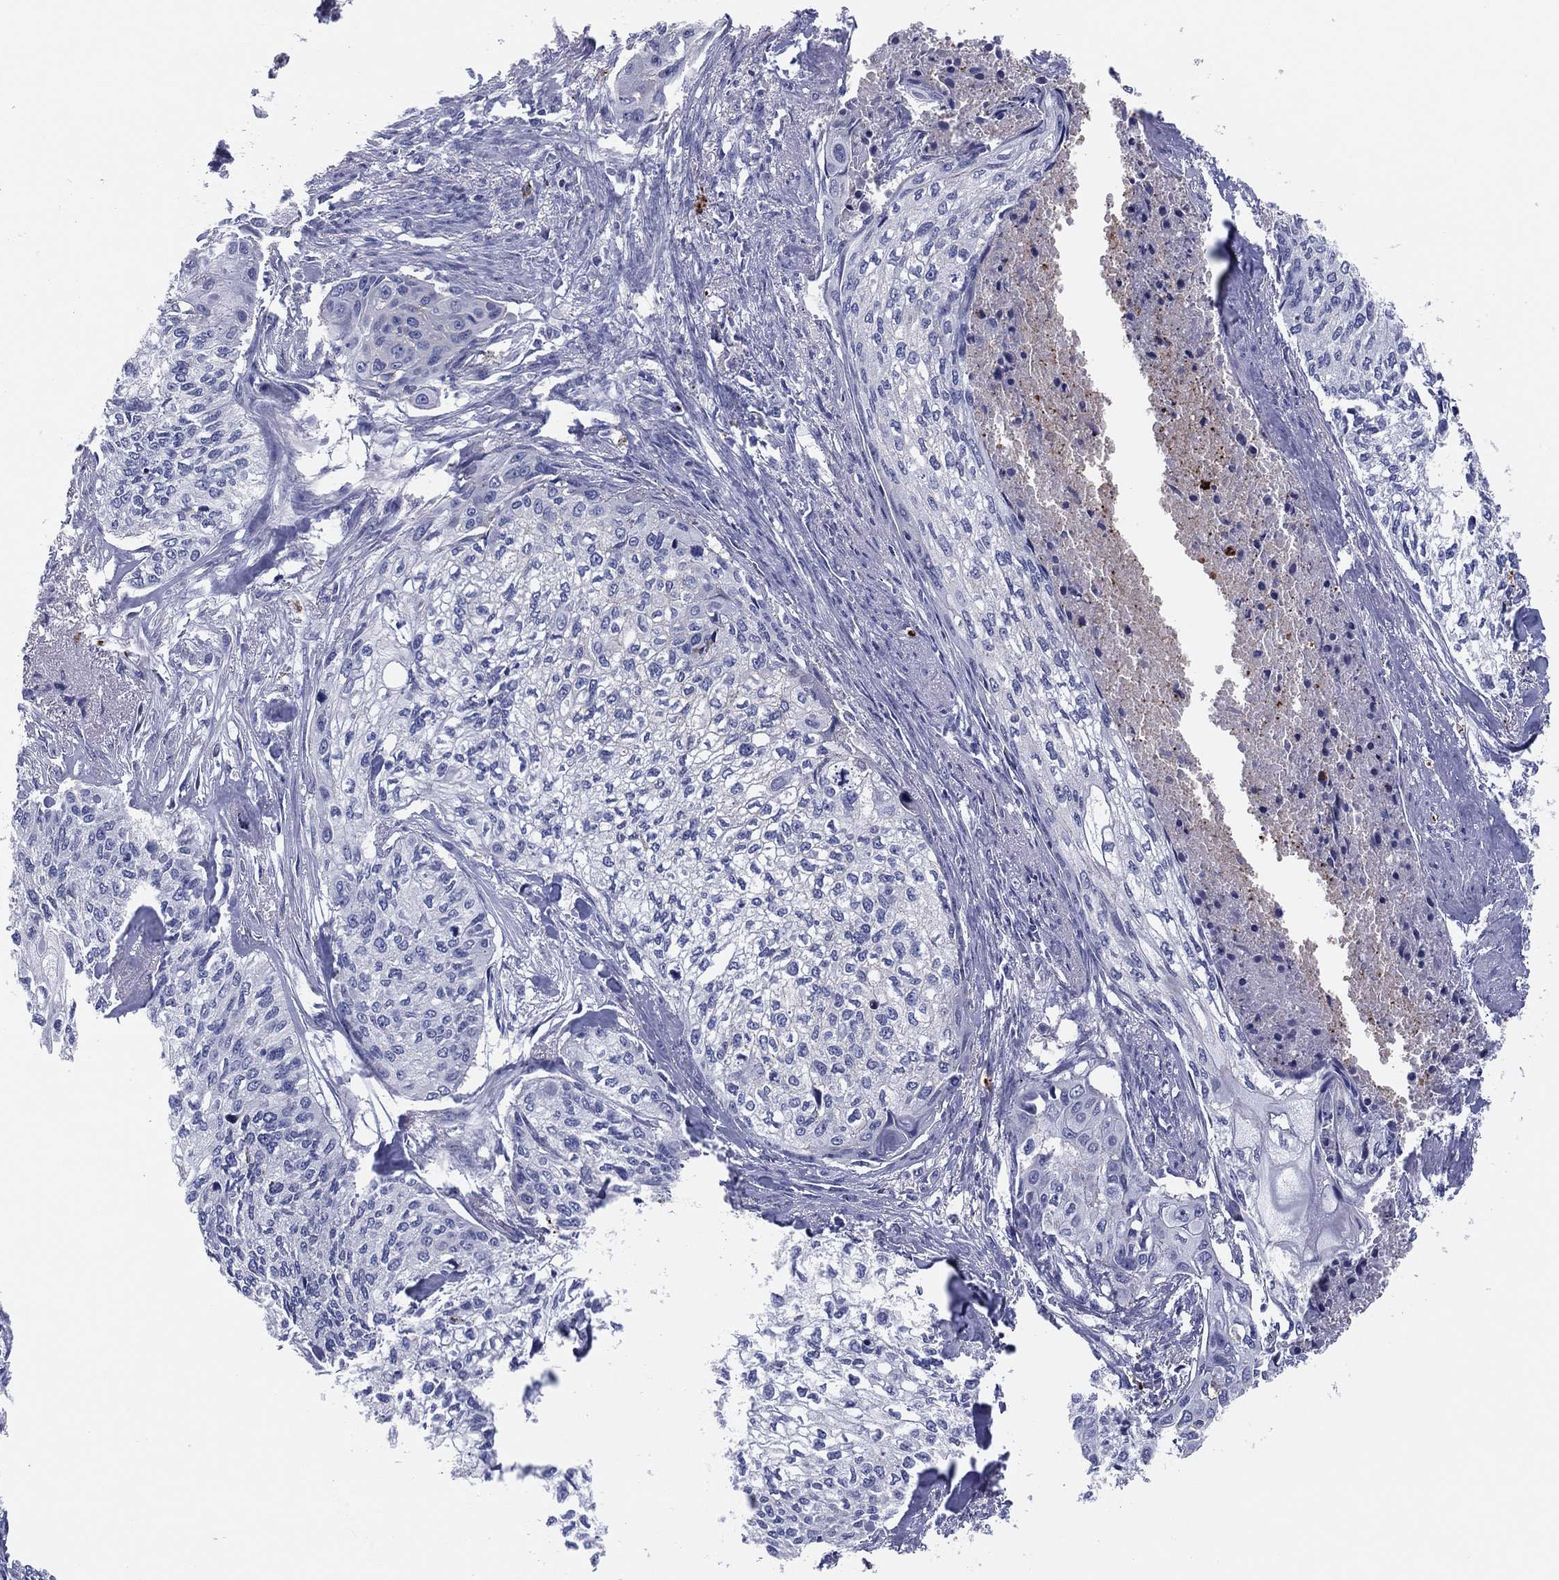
{"staining": {"intensity": "negative", "quantity": "none", "location": "none"}, "tissue": "cervical cancer", "cell_type": "Tumor cells", "image_type": "cancer", "snomed": [{"axis": "morphology", "description": "Squamous cell carcinoma, NOS"}, {"axis": "topography", "description": "Cervix"}], "caption": "An immunohistochemistry image of cervical cancer (squamous cell carcinoma) is shown. There is no staining in tumor cells of cervical cancer (squamous cell carcinoma).", "gene": "PLAC8", "patient": {"sex": "female", "age": 58}}